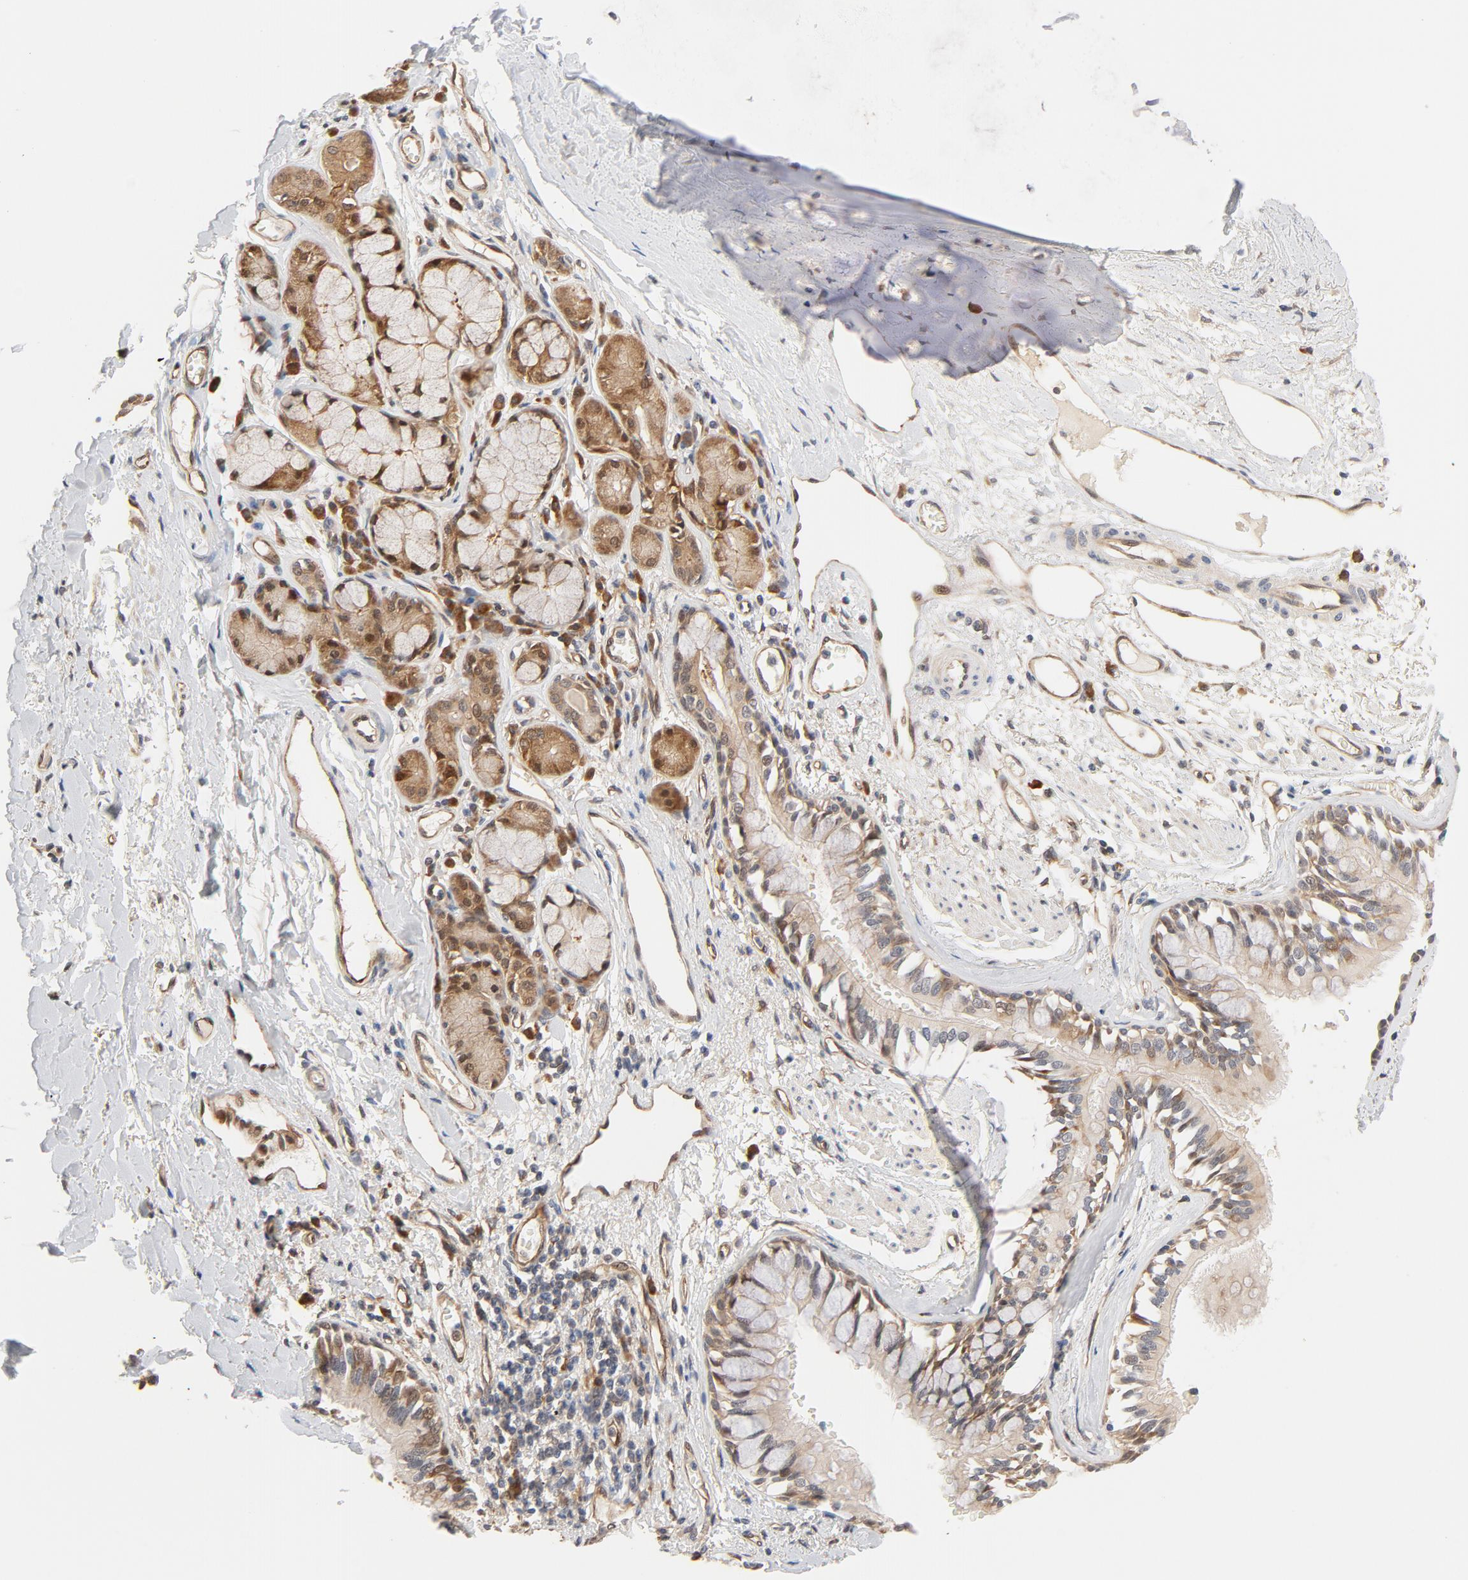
{"staining": {"intensity": "moderate", "quantity": ">75%", "location": "cytoplasmic/membranous"}, "tissue": "bronchus", "cell_type": "Respiratory epithelial cells", "image_type": "normal", "snomed": [{"axis": "morphology", "description": "Normal tissue, NOS"}, {"axis": "topography", "description": "Bronchus"}, {"axis": "topography", "description": "Lung"}], "caption": "This photomicrograph shows immunohistochemistry staining of benign human bronchus, with medium moderate cytoplasmic/membranous positivity in approximately >75% of respiratory epithelial cells.", "gene": "EIF4E", "patient": {"sex": "female", "age": 56}}